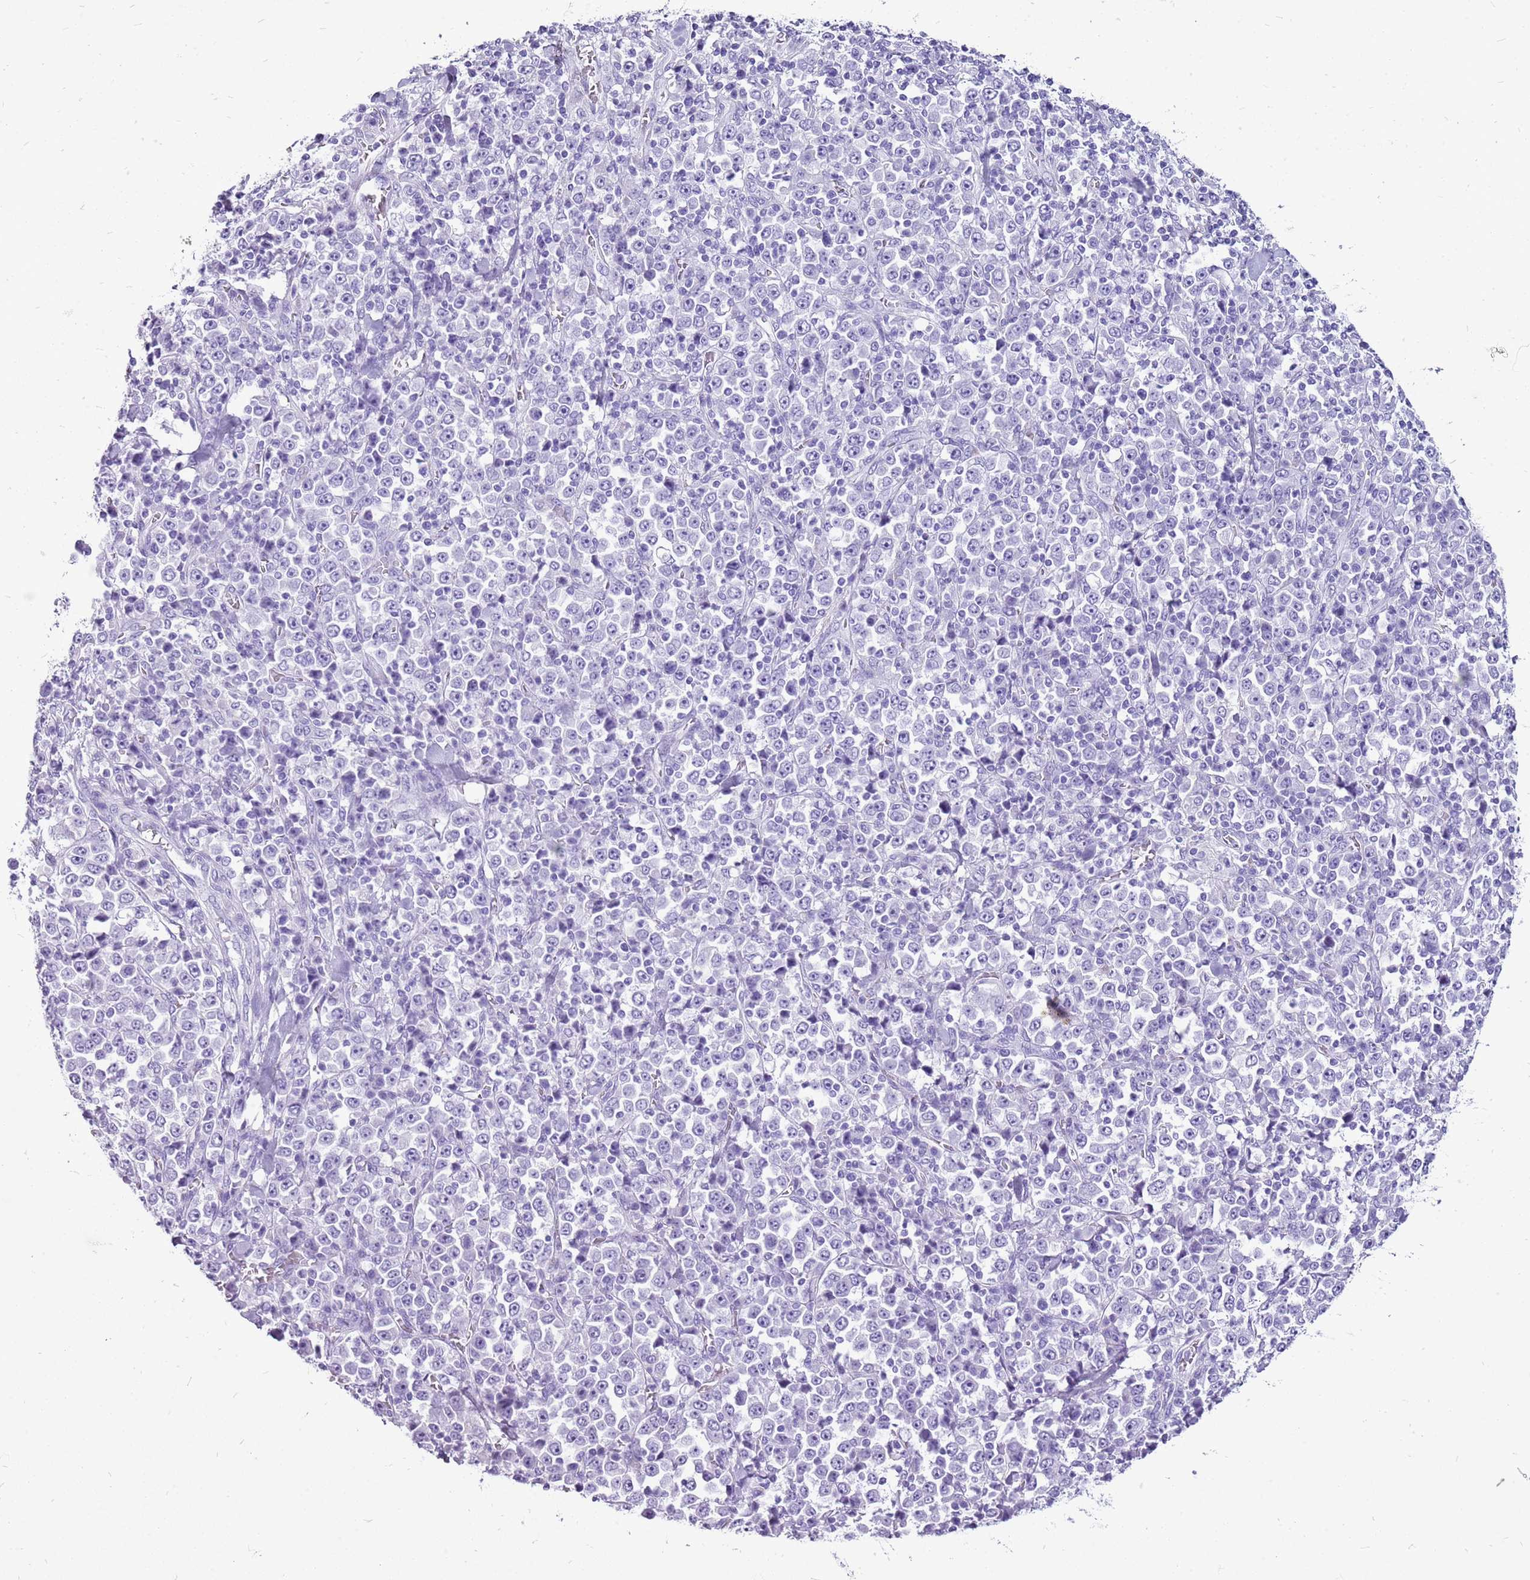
{"staining": {"intensity": "negative", "quantity": "none", "location": "none"}, "tissue": "stomach cancer", "cell_type": "Tumor cells", "image_type": "cancer", "snomed": [{"axis": "morphology", "description": "Normal tissue, NOS"}, {"axis": "morphology", "description": "Adenocarcinoma, NOS"}, {"axis": "topography", "description": "Stomach, upper"}, {"axis": "topography", "description": "Stomach"}], "caption": "Tumor cells show no significant protein staining in stomach cancer. (DAB immunohistochemistry visualized using brightfield microscopy, high magnification).", "gene": "ACSS3", "patient": {"sex": "male", "age": 59}}